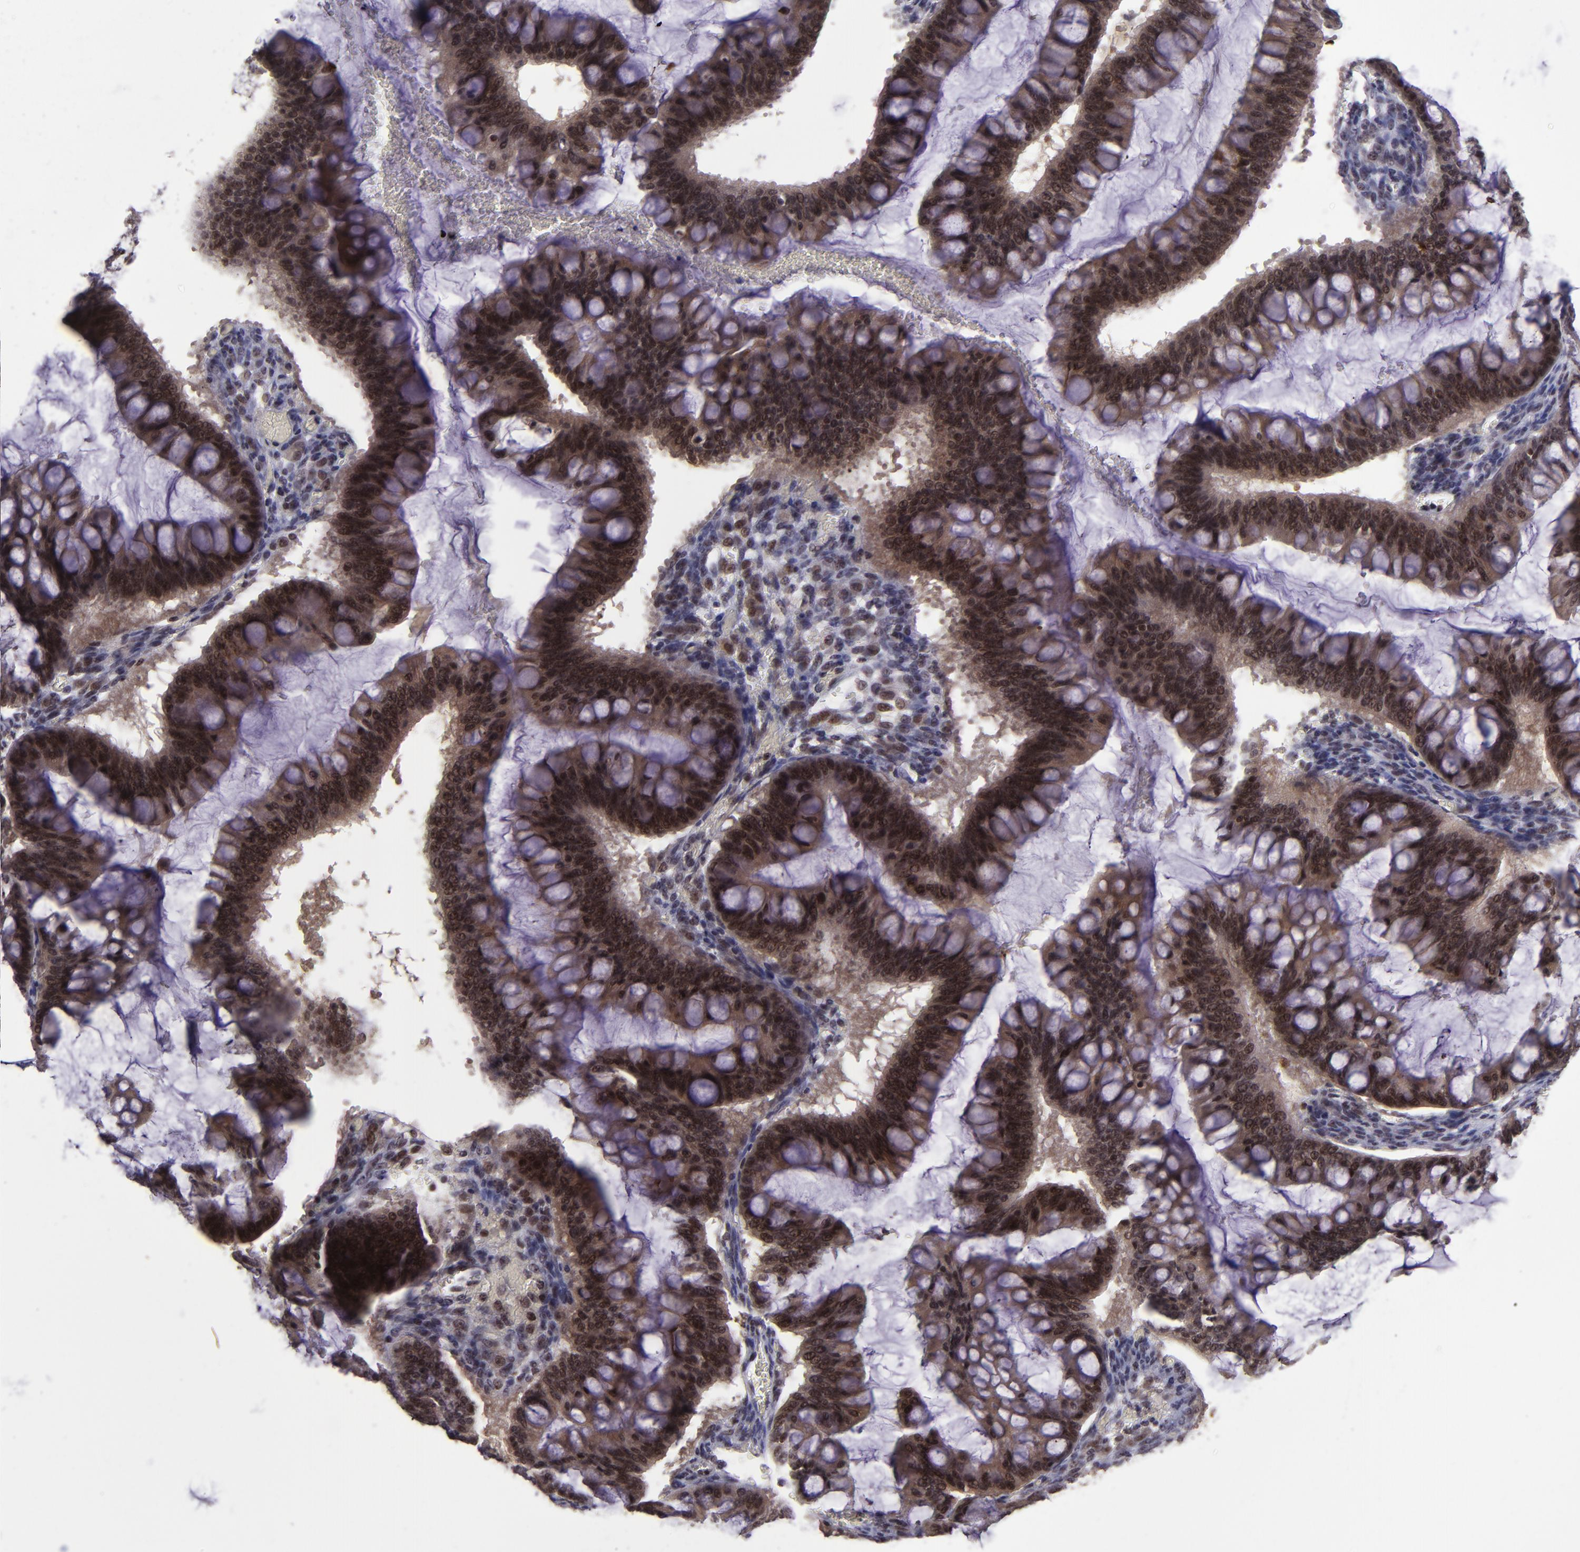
{"staining": {"intensity": "strong", "quantity": ">75%", "location": "cytoplasmic/membranous,nuclear"}, "tissue": "ovarian cancer", "cell_type": "Tumor cells", "image_type": "cancer", "snomed": [{"axis": "morphology", "description": "Cystadenocarcinoma, mucinous, NOS"}, {"axis": "topography", "description": "Ovary"}], "caption": "The histopathology image reveals a brown stain indicating the presence of a protein in the cytoplasmic/membranous and nuclear of tumor cells in mucinous cystadenocarcinoma (ovarian).", "gene": "PCNX4", "patient": {"sex": "female", "age": 73}}